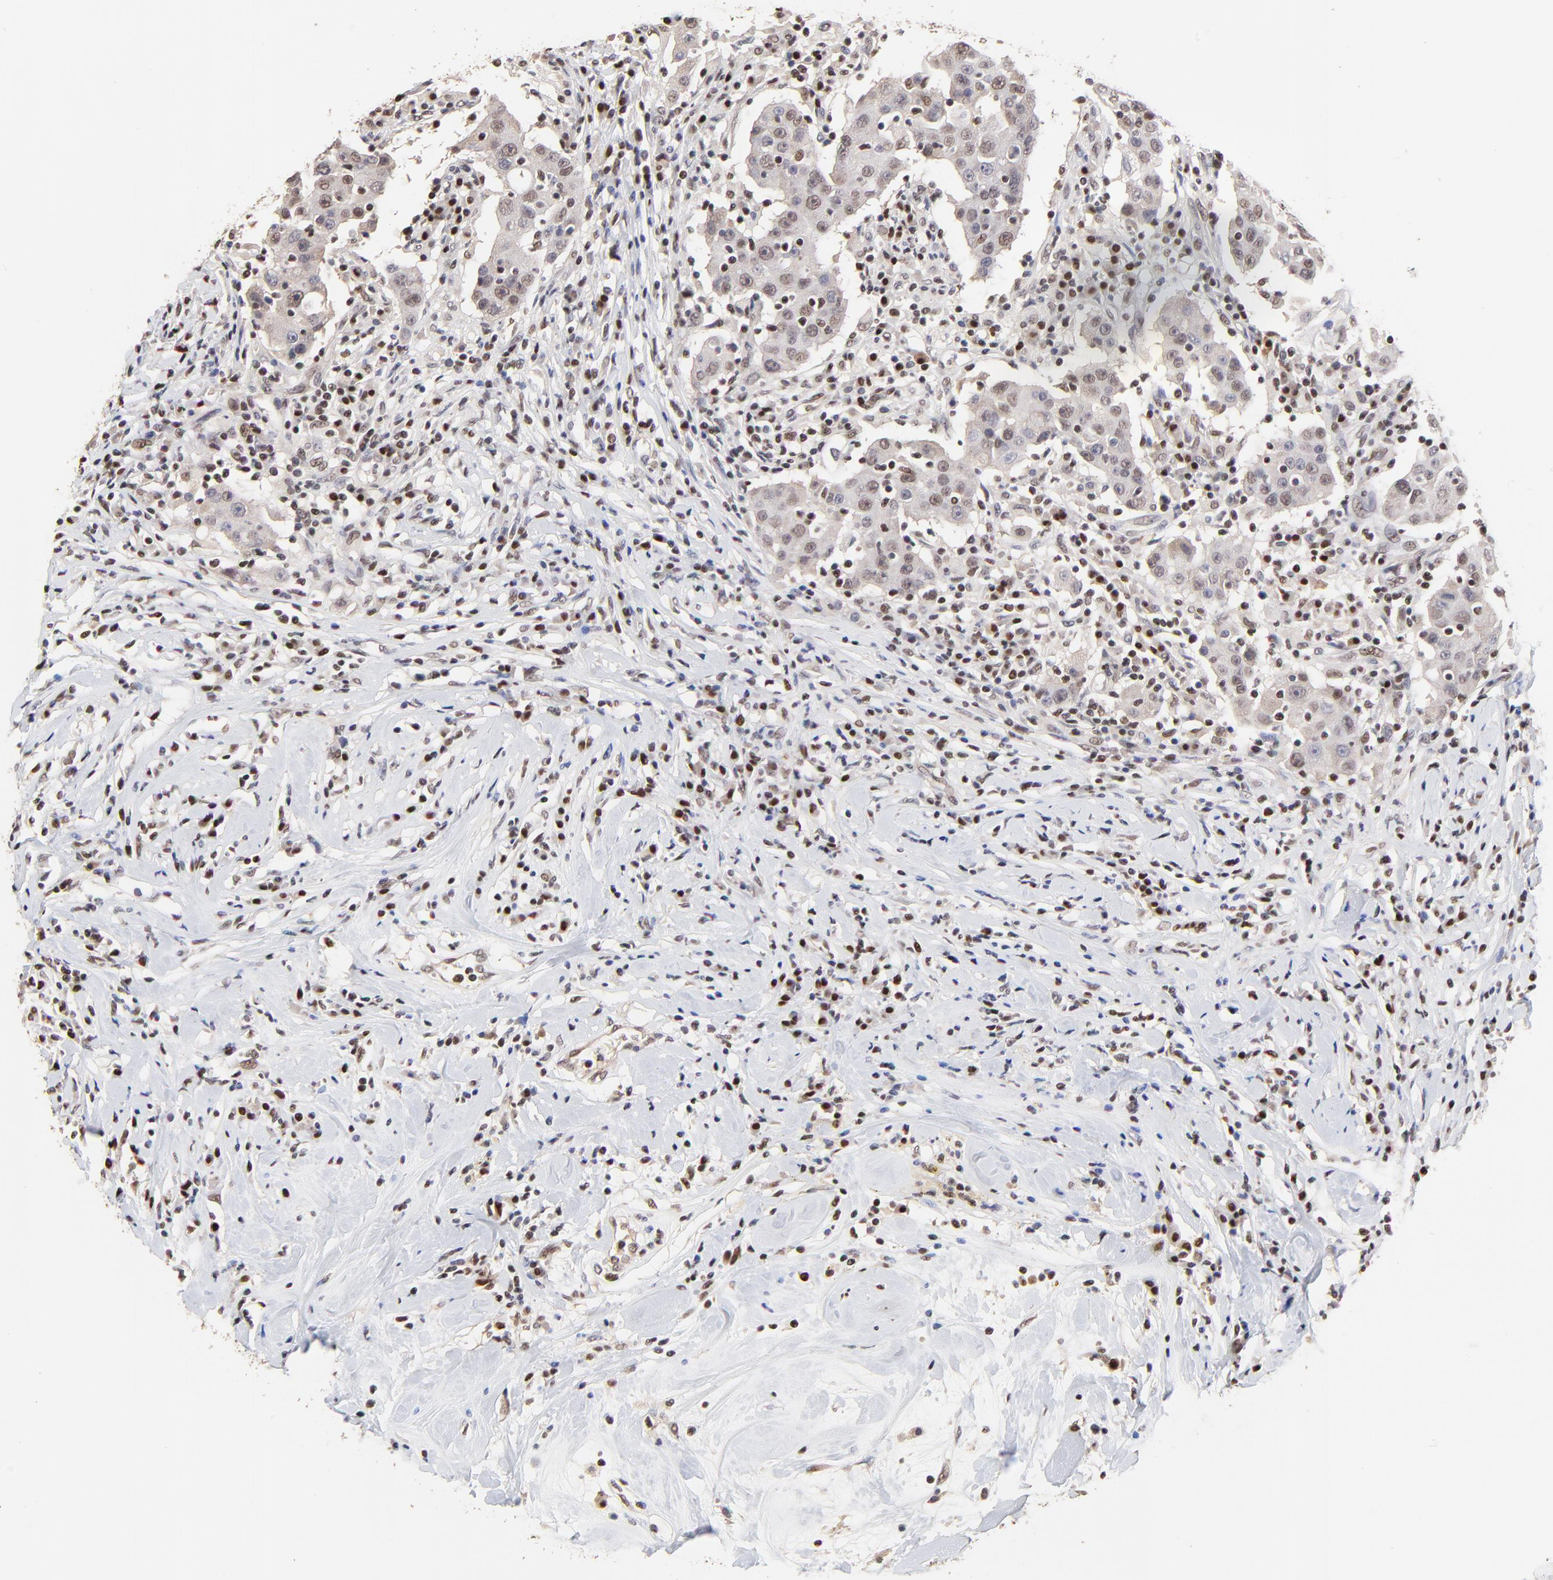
{"staining": {"intensity": "weak", "quantity": "25%-75%", "location": "nuclear"}, "tissue": "breast cancer", "cell_type": "Tumor cells", "image_type": "cancer", "snomed": [{"axis": "morphology", "description": "Duct carcinoma"}, {"axis": "topography", "description": "Breast"}], "caption": "Protein expression analysis of breast intraductal carcinoma exhibits weak nuclear staining in approximately 25%-75% of tumor cells.", "gene": "DSN1", "patient": {"sex": "female", "age": 27}}